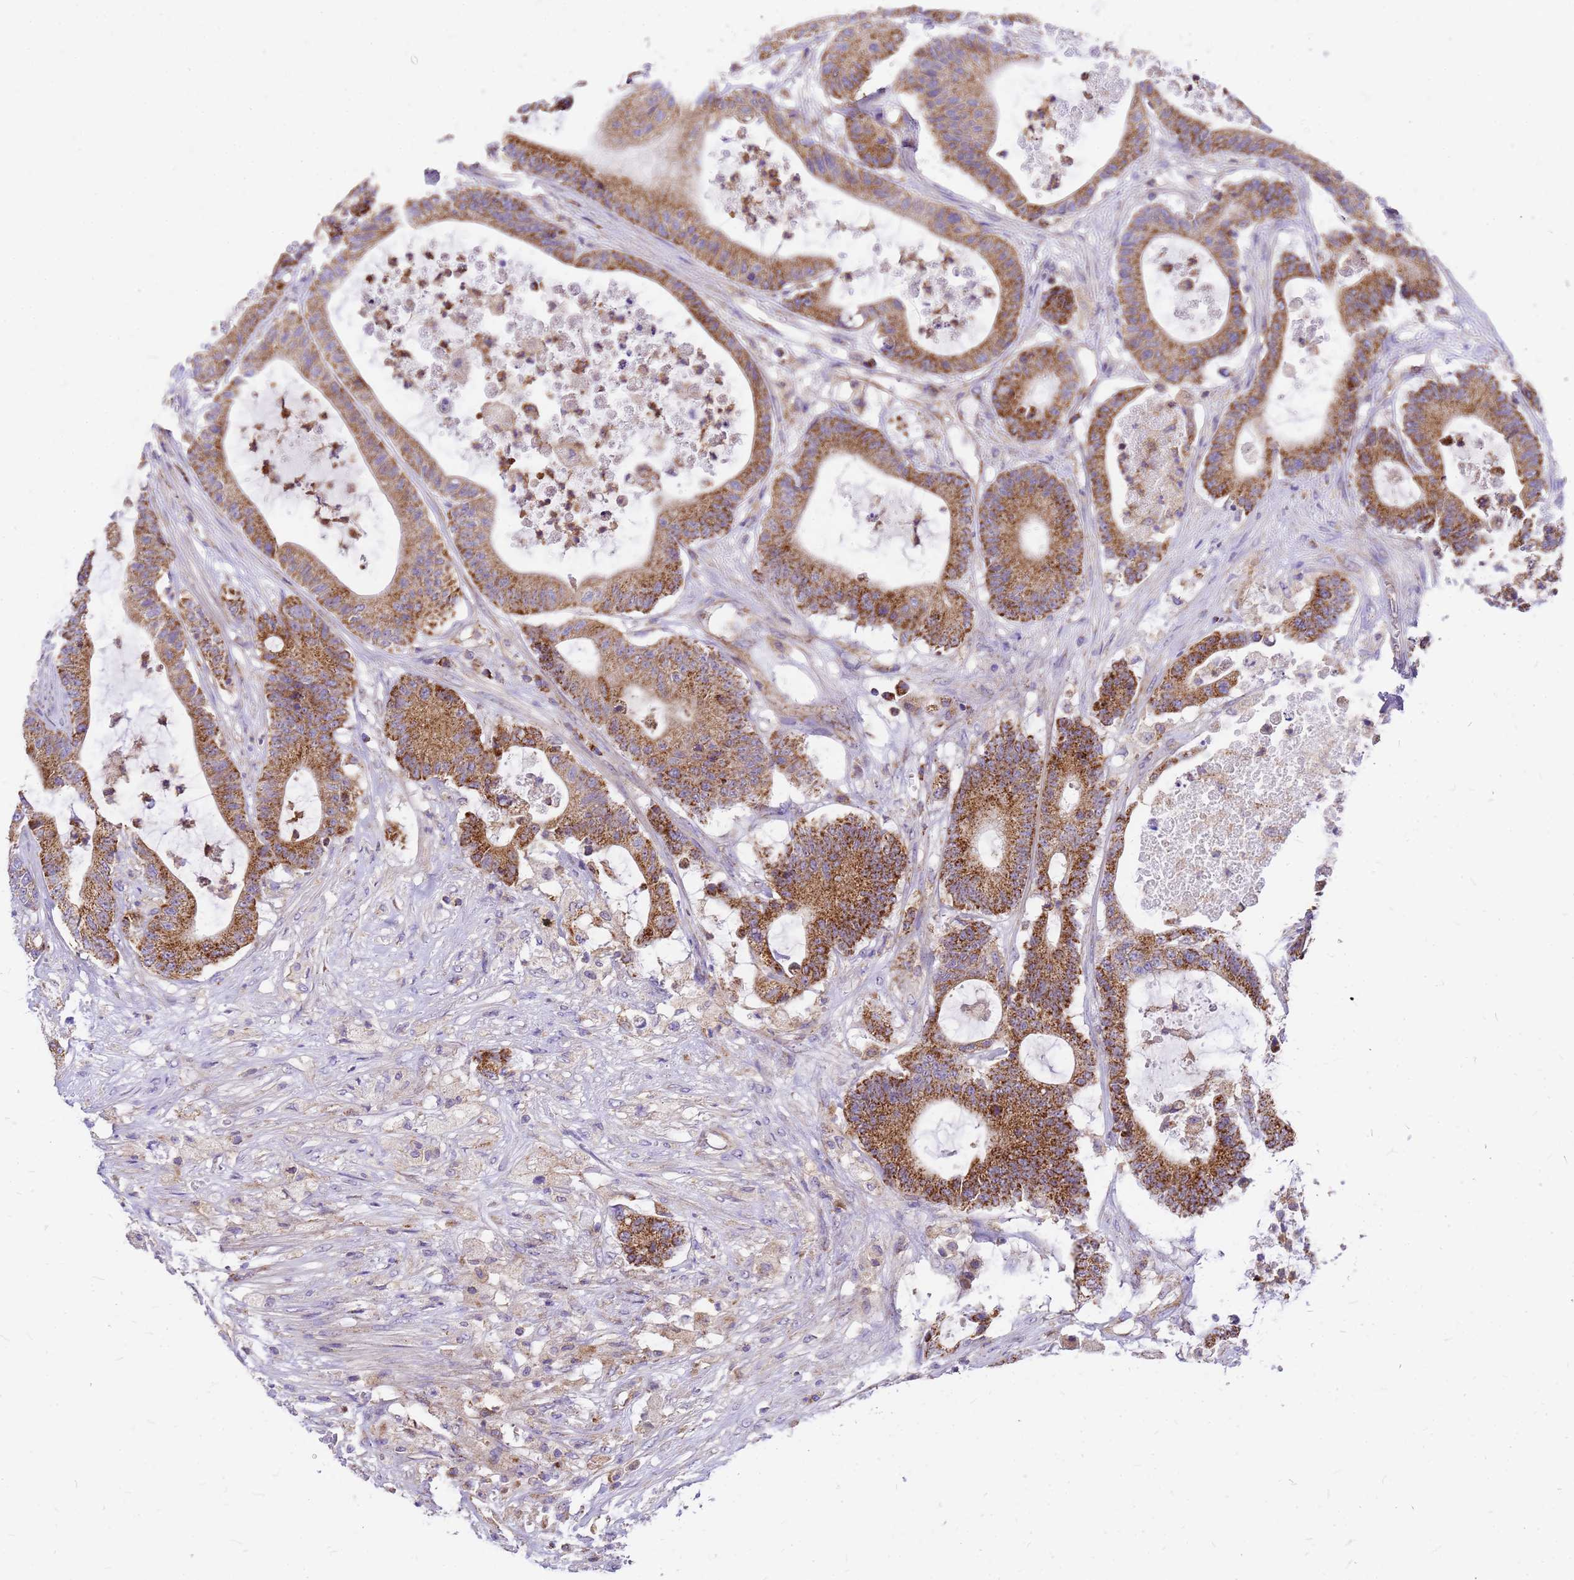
{"staining": {"intensity": "moderate", "quantity": ">75%", "location": "cytoplasmic/membranous"}, "tissue": "colorectal cancer", "cell_type": "Tumor cells", "image_type": "cancer", "snomed": [{"axis": "morphology", "description": "Adenocarcinoma, NOS"}, {"axis": "topography", "description": "Colon"}], "caption": "The histopathology image reveals immunohistochemical staining of colorectal adenocarcinoma. There is moderate cytoplasmic/membranous positivity is seen in about >75% of tumor cells. (IHC, brightfield microscopy, high magnification).", "gene": "MRPS26", "patient": {"sex": "female", "age": 84}}